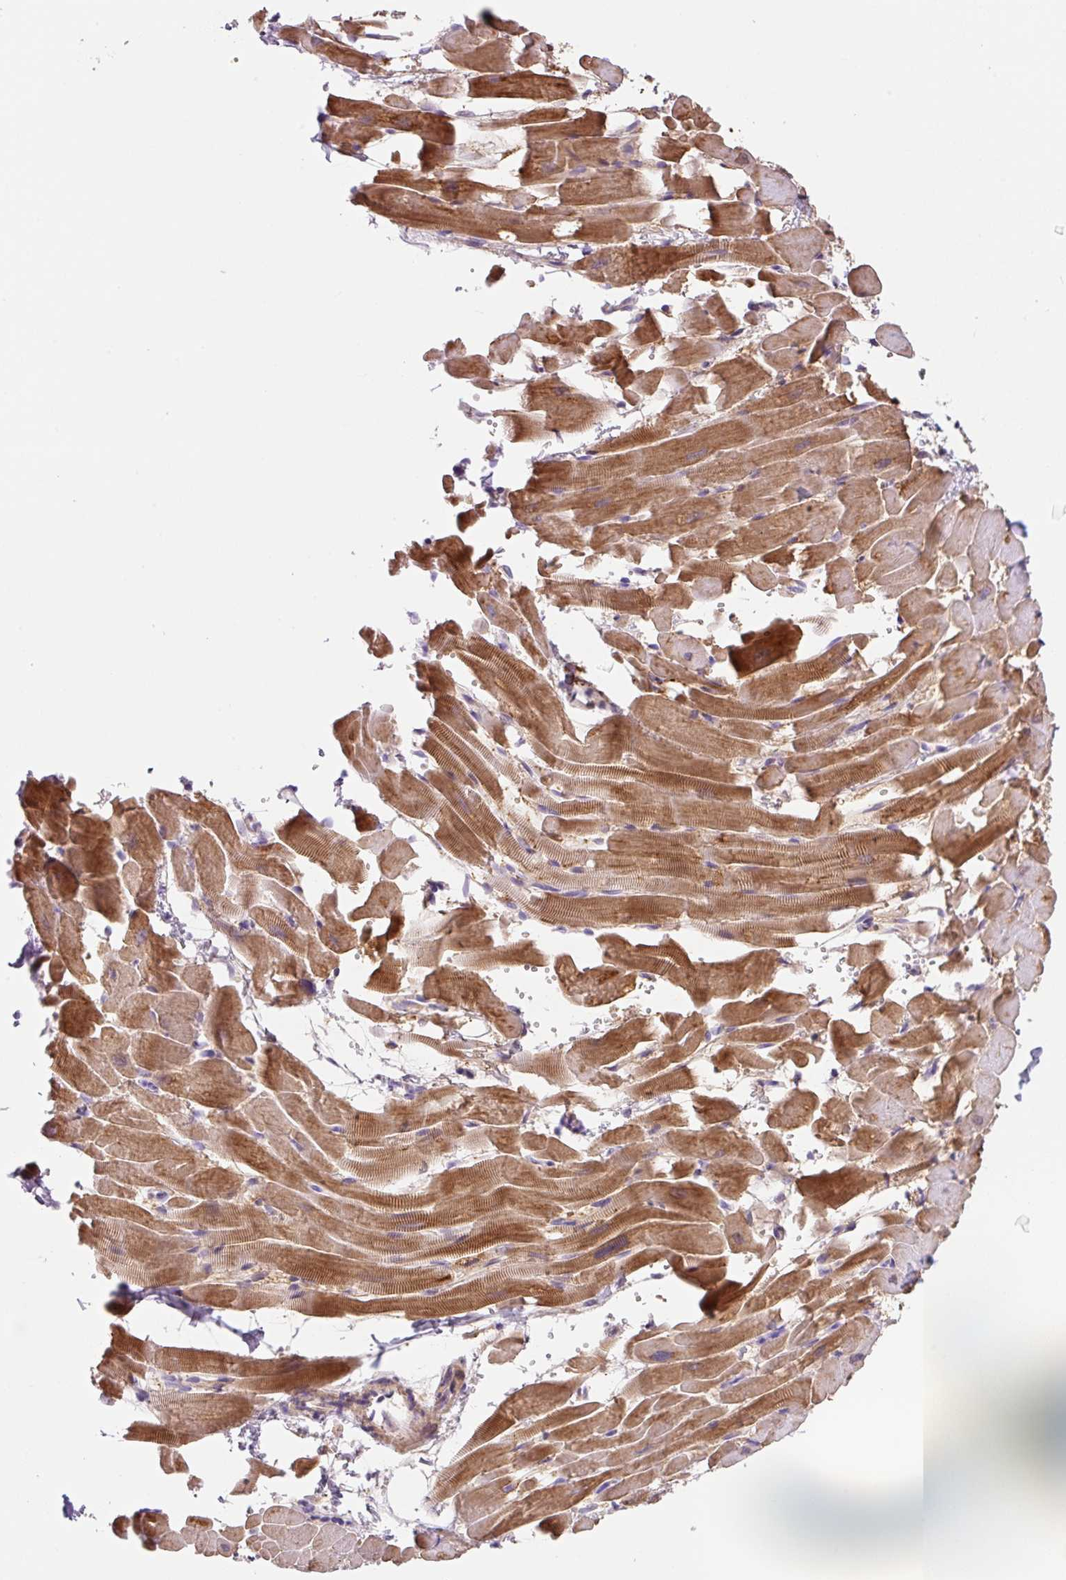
{"staining": {"intensity": "strong", "quantity": ">75%", "location": "cytoplasmic/membranous"}, "tissue": "heart muscle", "cell_type": "Cardiomyocytes", "image_type": "normal", "snomed": [{"axis": "morphology", "description": "Normal tissue, NOS"}, {"axis": "topography", "description": "Heart"}], "caption": "This is a histology image of IHC staining of normal heart muscle, which shows strong staining in the cytoplasmic/membranous of cardiomyocytes.", "gene": "NDST3", "patient": {"sex": "male", "age": 37}}